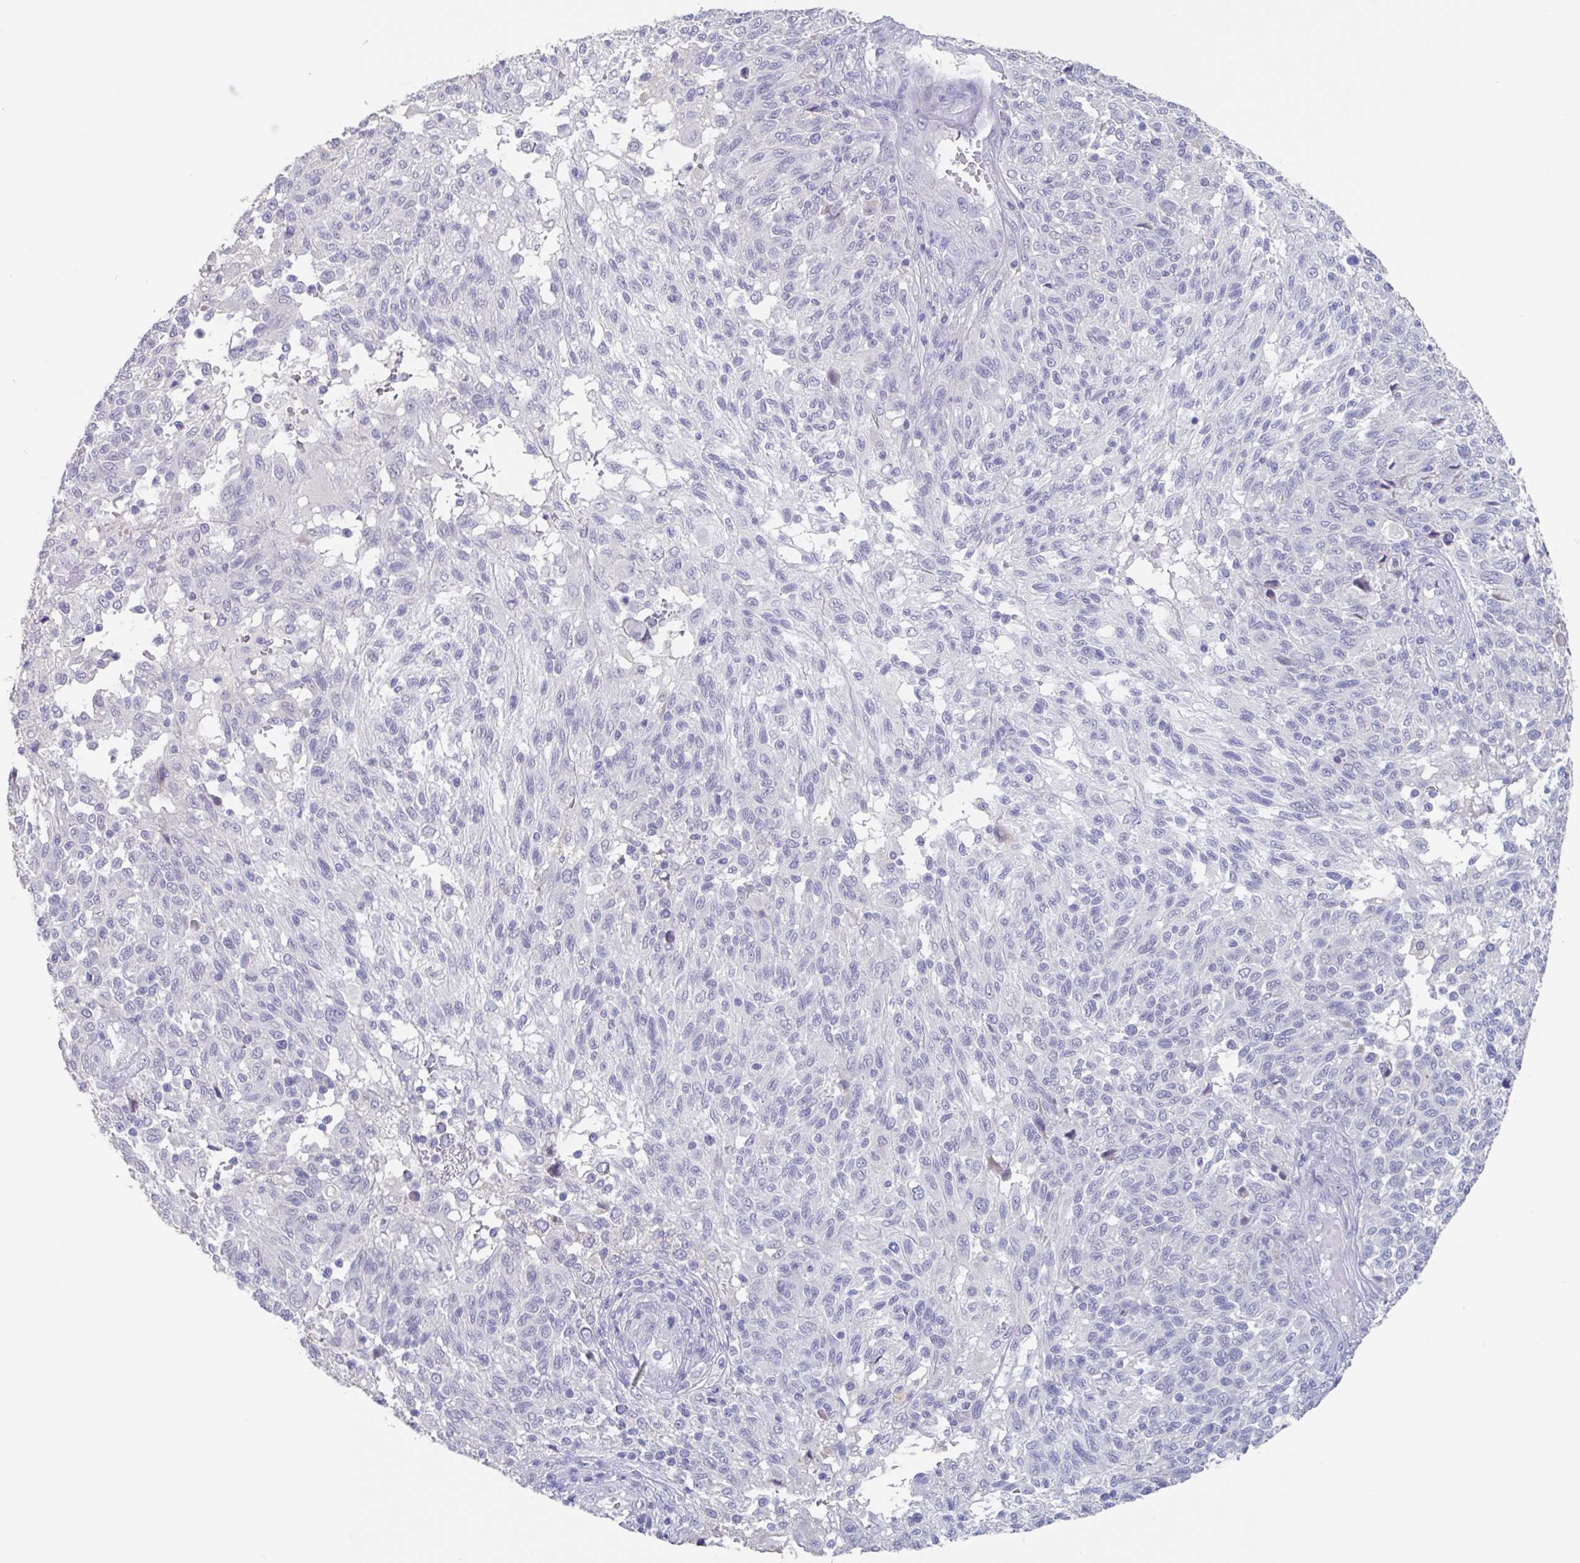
{"staining": {"intensity": "negative", "quantity": "none", "location": "none"}, "tissue": "melanoma", "cell_type": "Tumor cells", "image_type": "cancer", "snomed": [{"axis": "morphology", "description": "Malignant melanoma, NOS"}, {"axis": "topography", "description": "Skin"}], "caption": "The histopathology image displays no significant staining in tumor cells of malignant melanoma. The staining was performed using DAB to visualize the protein expression in brown, while the nuclei were stained in blue with hematoxylin (Magnification: 20x).", "gene": "NOXRED1", "patient": {"sex": "male", "age": 66}}